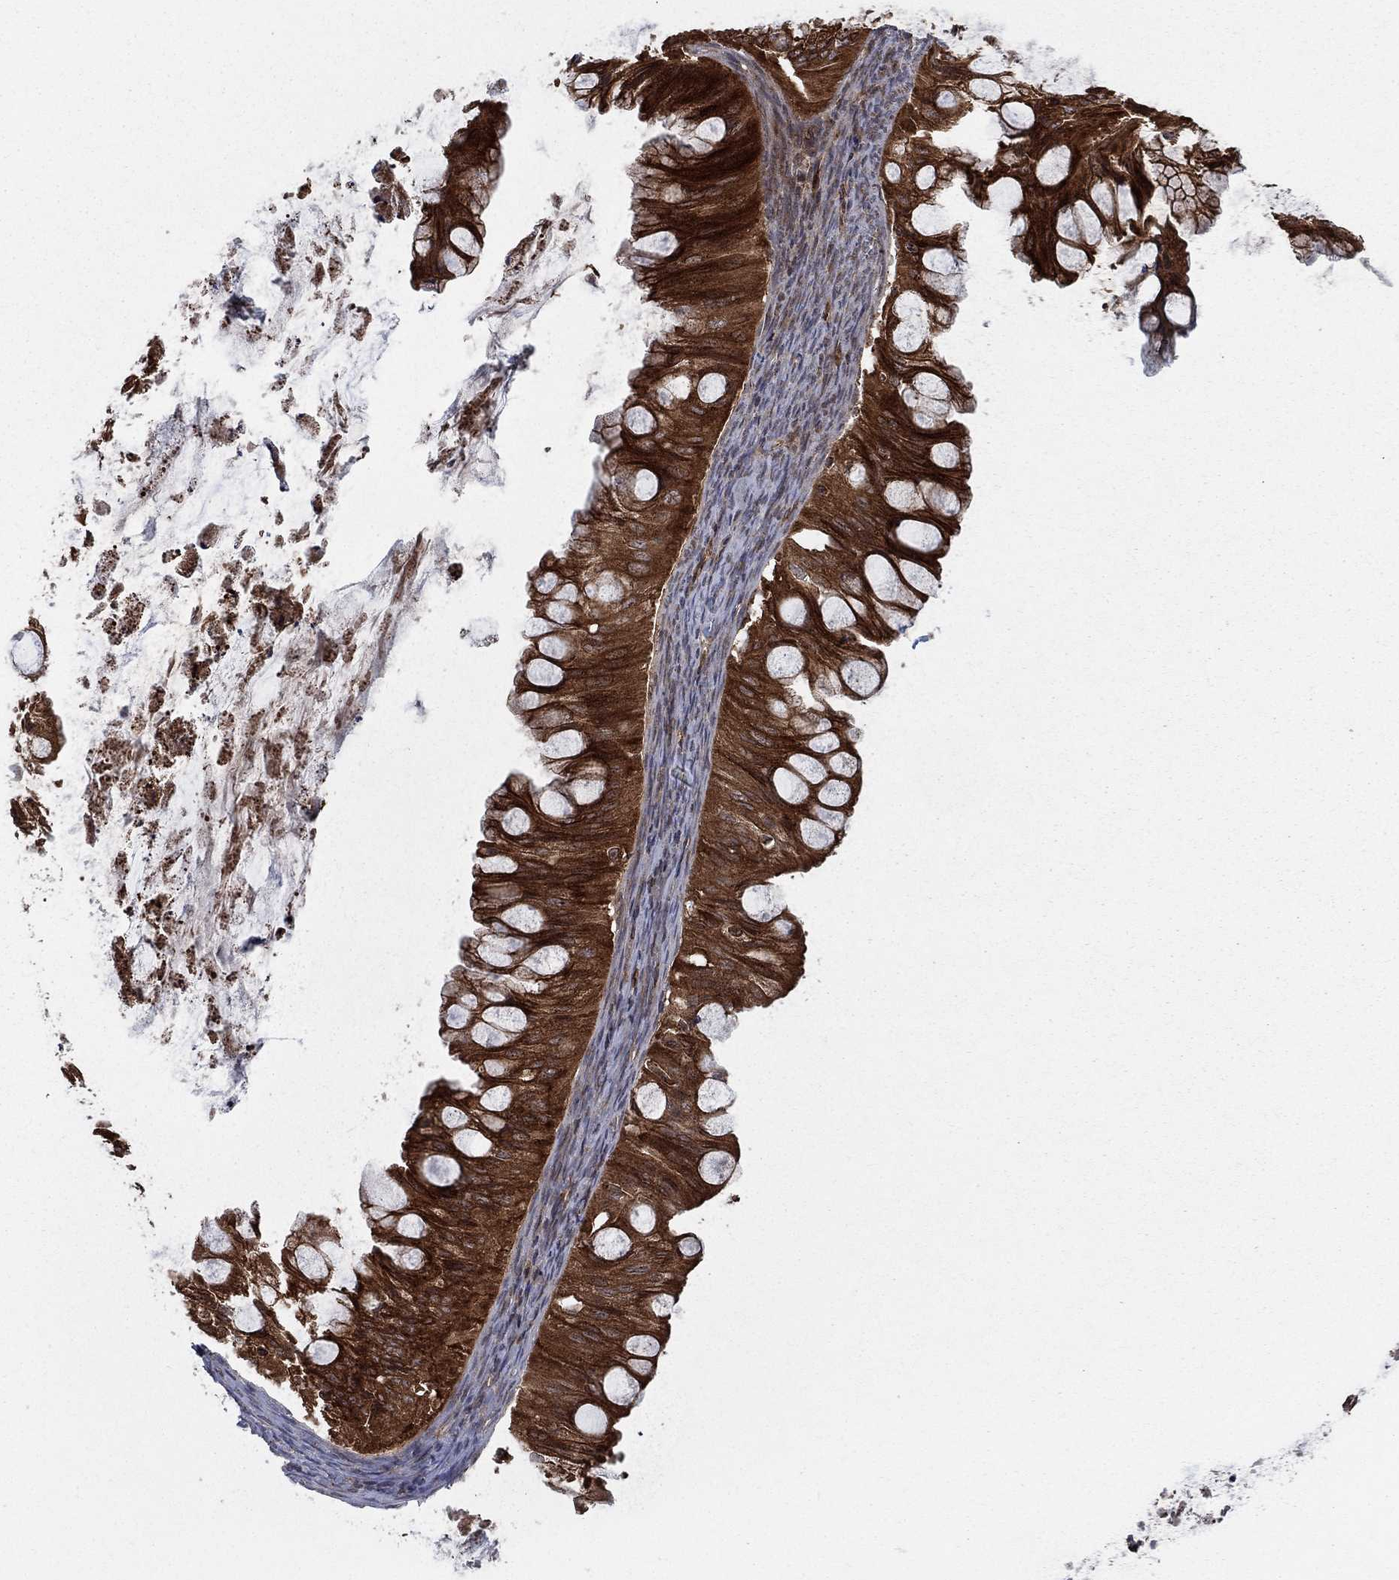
{"staining": {"intensity": "strong", "quantity": ">75%", "location": "cytoplasmic/membranous"}, "tissue": "ovarian cancer", "cell_type": "Tumor cells", "image_type": "cancer", "snomed": [{"axis": "morphology", "description": "Cystadenocarcinoma, mucinous, NOS"}, {"axis": "topography", "description": "Ovary"}], "caption": "The photomicrograph demonstrates staining of ovarian mucinous cystadenocarcinoma, revealing strong cytoplasmic/membranous protein staining (brown color) within tumor cells.", "gene": "IFI35", "patient": {"sex": "female", "age": 57}}